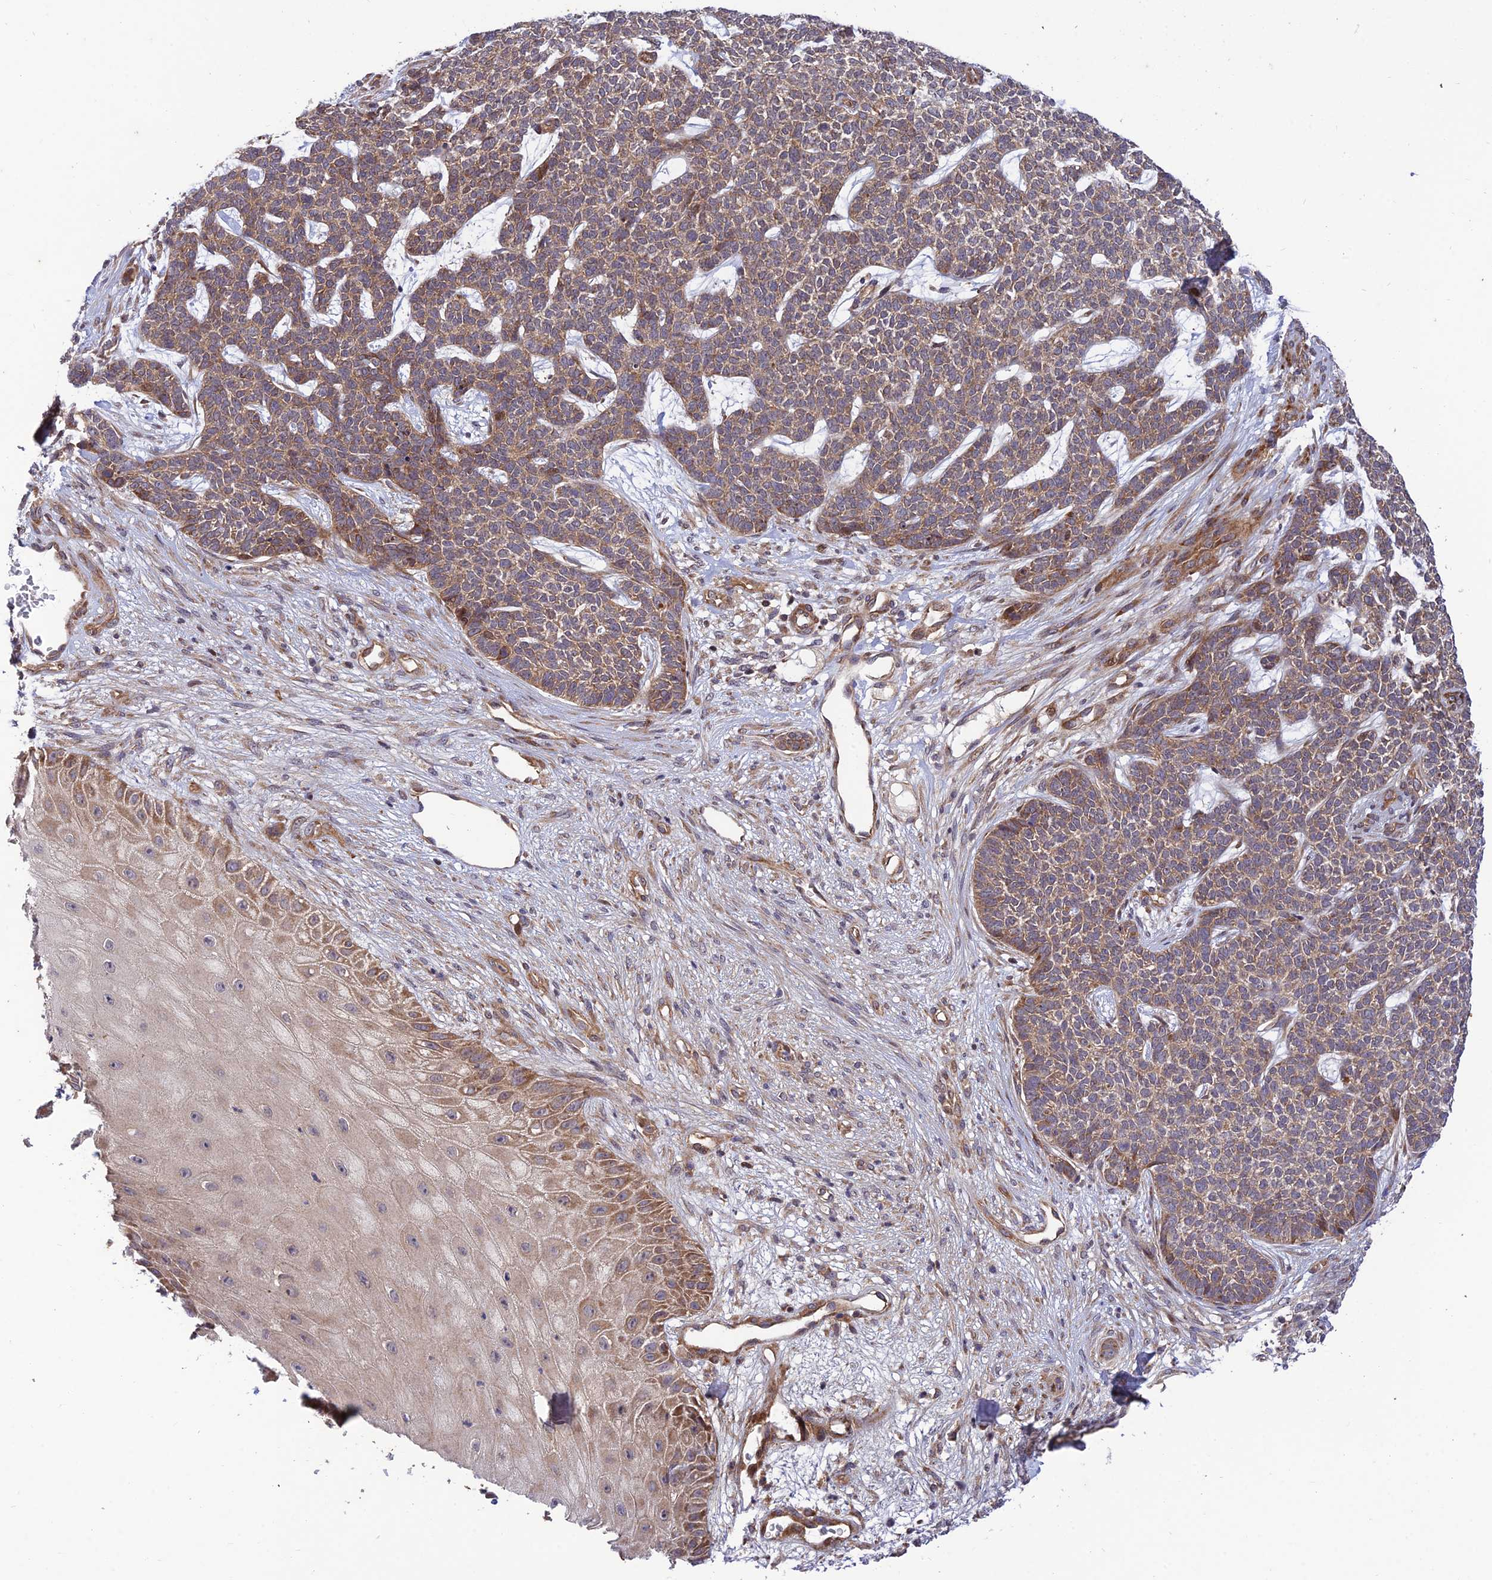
{"staining": {"intensity": "weak", "quantity": ">75%", "location": "cytoplasmic/membranous"}, "tissue": "skin cancer", "cell_type": "Tumor cells", "image_type": "cancer", "snomed": [{"axis": "morphology", "description": "Basal cell carcinoma"}, {"axis": "topography", "description": "Skin"}], "caption": "Skin cancer stained with a protein marker displays weak staining in tumor cells.", "gene": "PLEKHG2", "patient": {"sex": "female", "age": 84}}